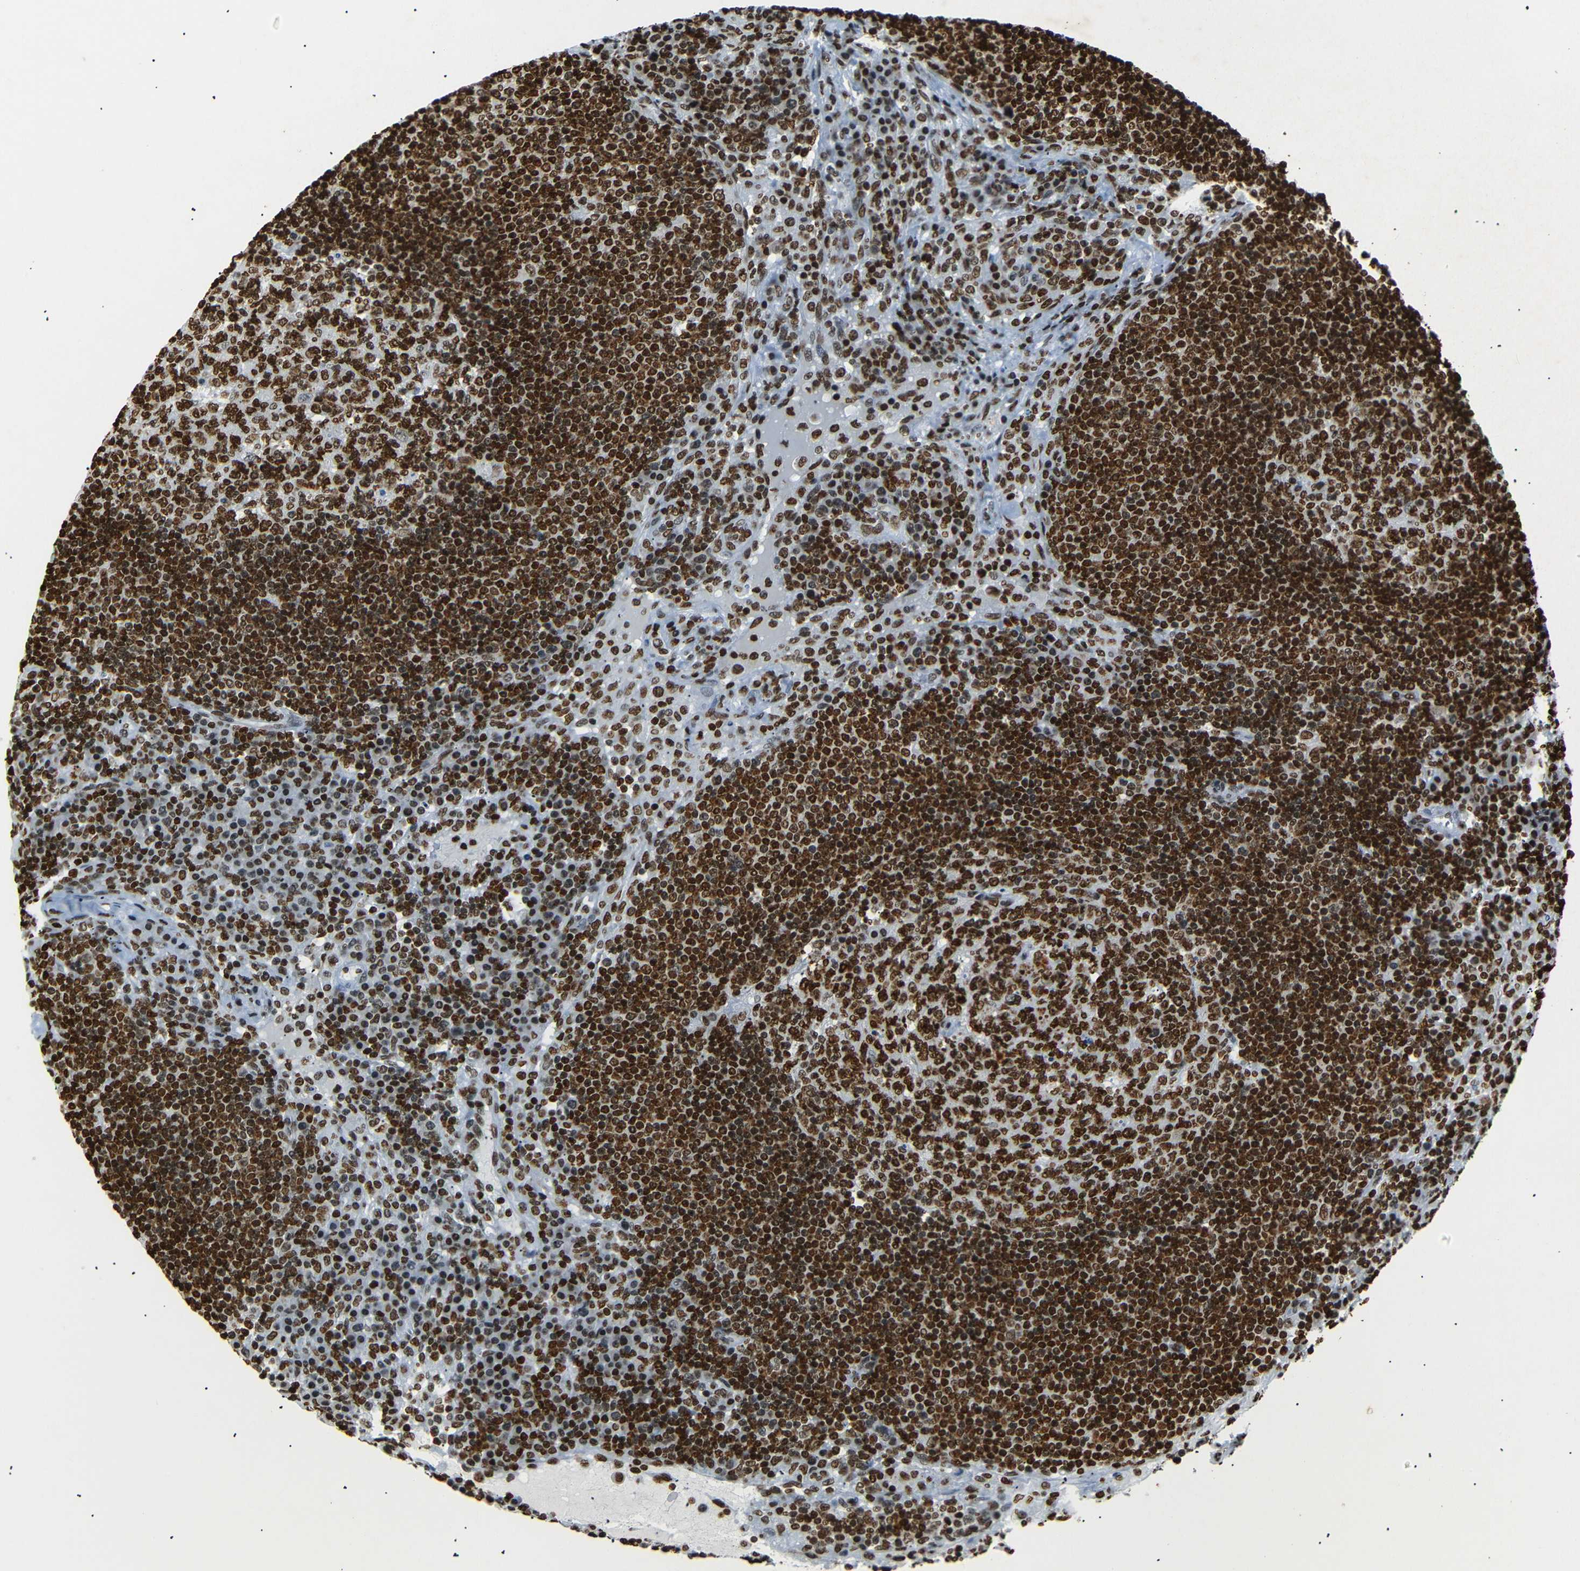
{"staining": {"intensity": "strong", "quantity": ">75%", "location": "nuclear"}, "tissue": "lymph node", "cell_type": "Germinal center cells", "image_type": "normal", "snomed": [{"axis": "morphology", "description": "Normal tissue, NOS"}, {"axis": "topography", "description": "Lymph node"}], "caption": "IHC of normal human lymph node exhibits high levels of strong nuclear expression in approximately >75% of germinal center cells.", "gene": "HMGN1", "patient": {"sex": "female", "age": 53}}